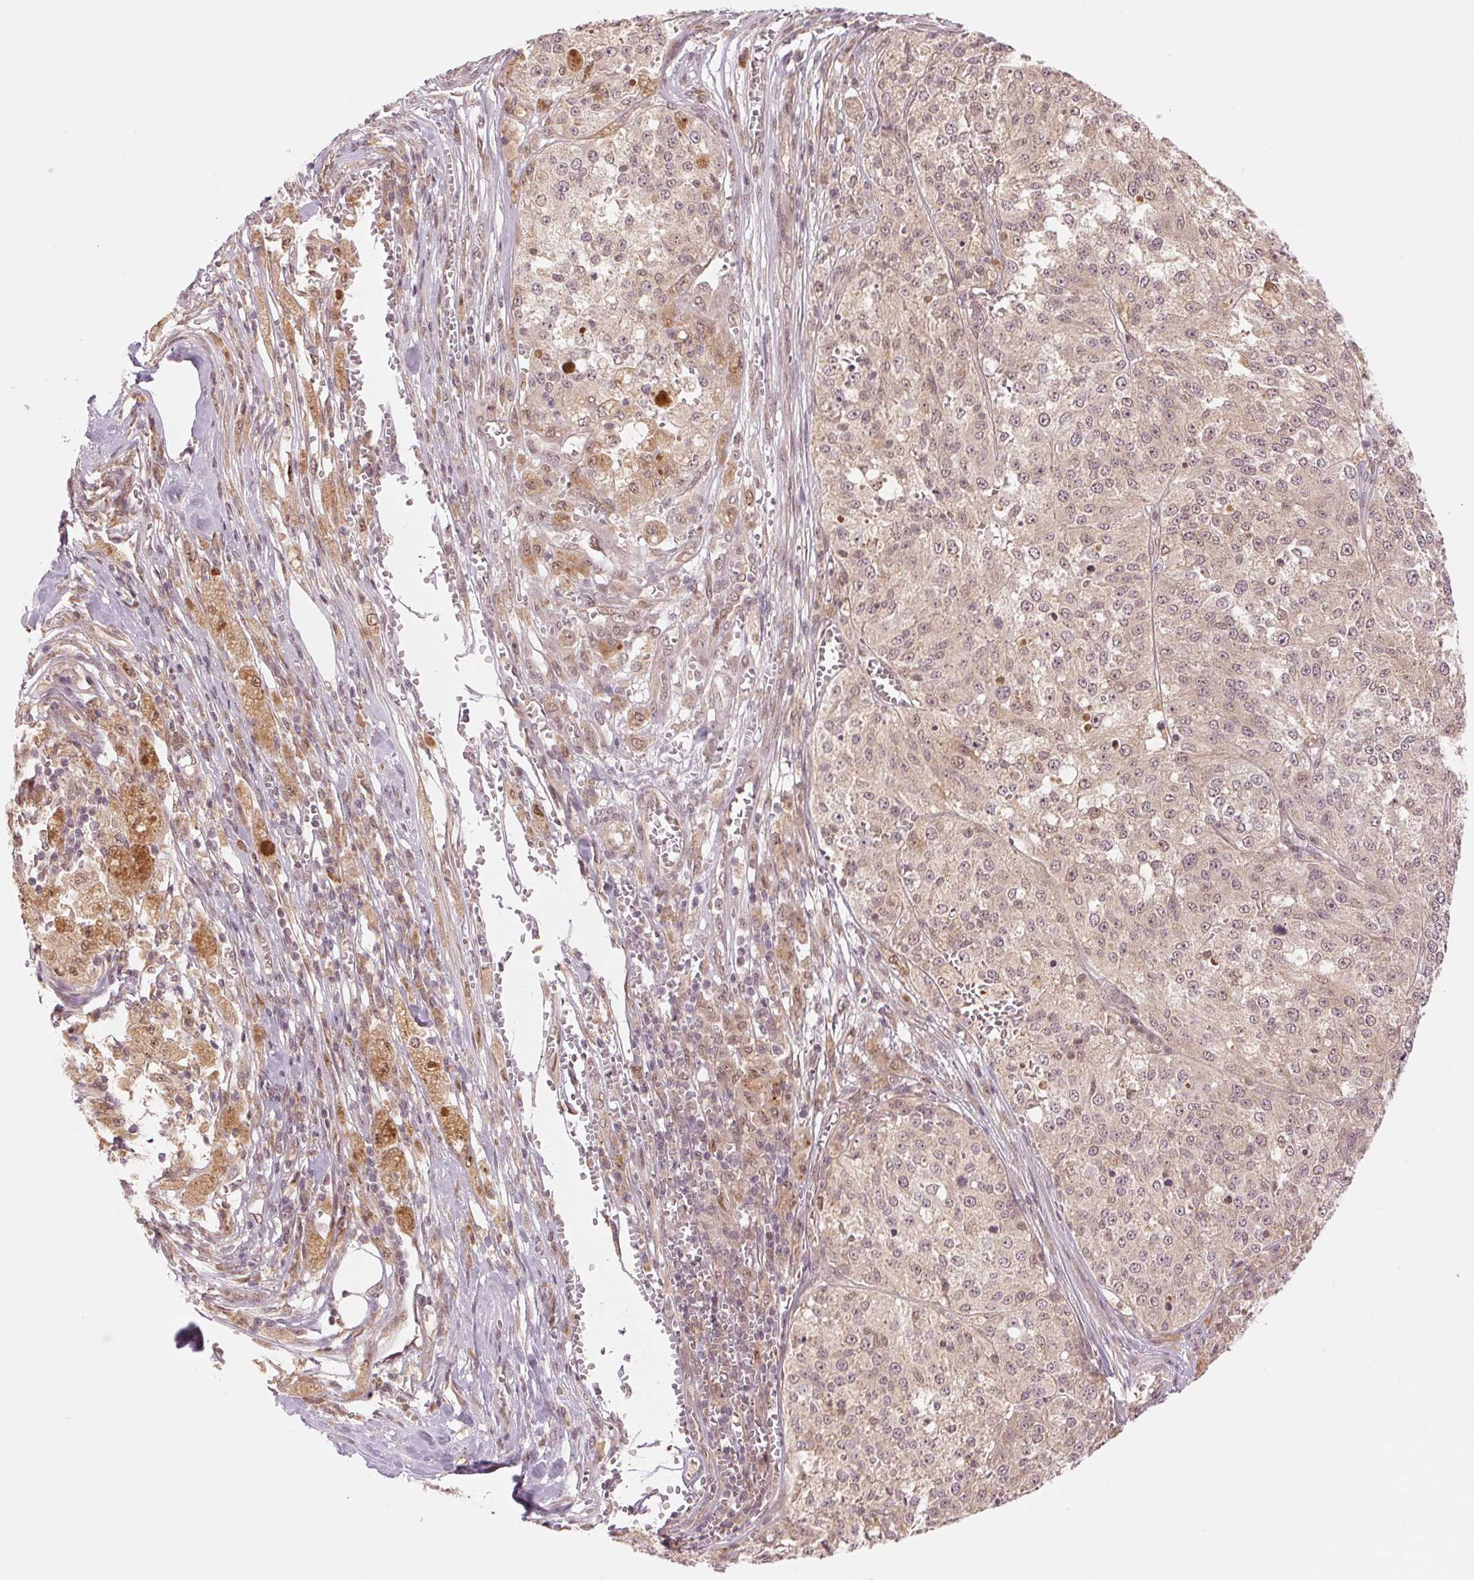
{"staining": {"intensity": "negative", "quantity": "none", "location": "none"}, "tissue": "melanoma", "cell_type": "Tumor cells", "image_type": "cancer", "snomed": [{"axis": "morphology", "description": "Malignant melanoma, Metastatic site"}, {"axis": "topography", "description": "Lymph node"}], "caption": "This image is of malignant melanoma (metastatic site) stained with immunohistochemistry (IHC) to label a protein in brown with the nuclei are counter-stained blue. There is no expression in tumor cells.", "gene": "ERI3", "patient": {"sex": "female", "age": 64}}